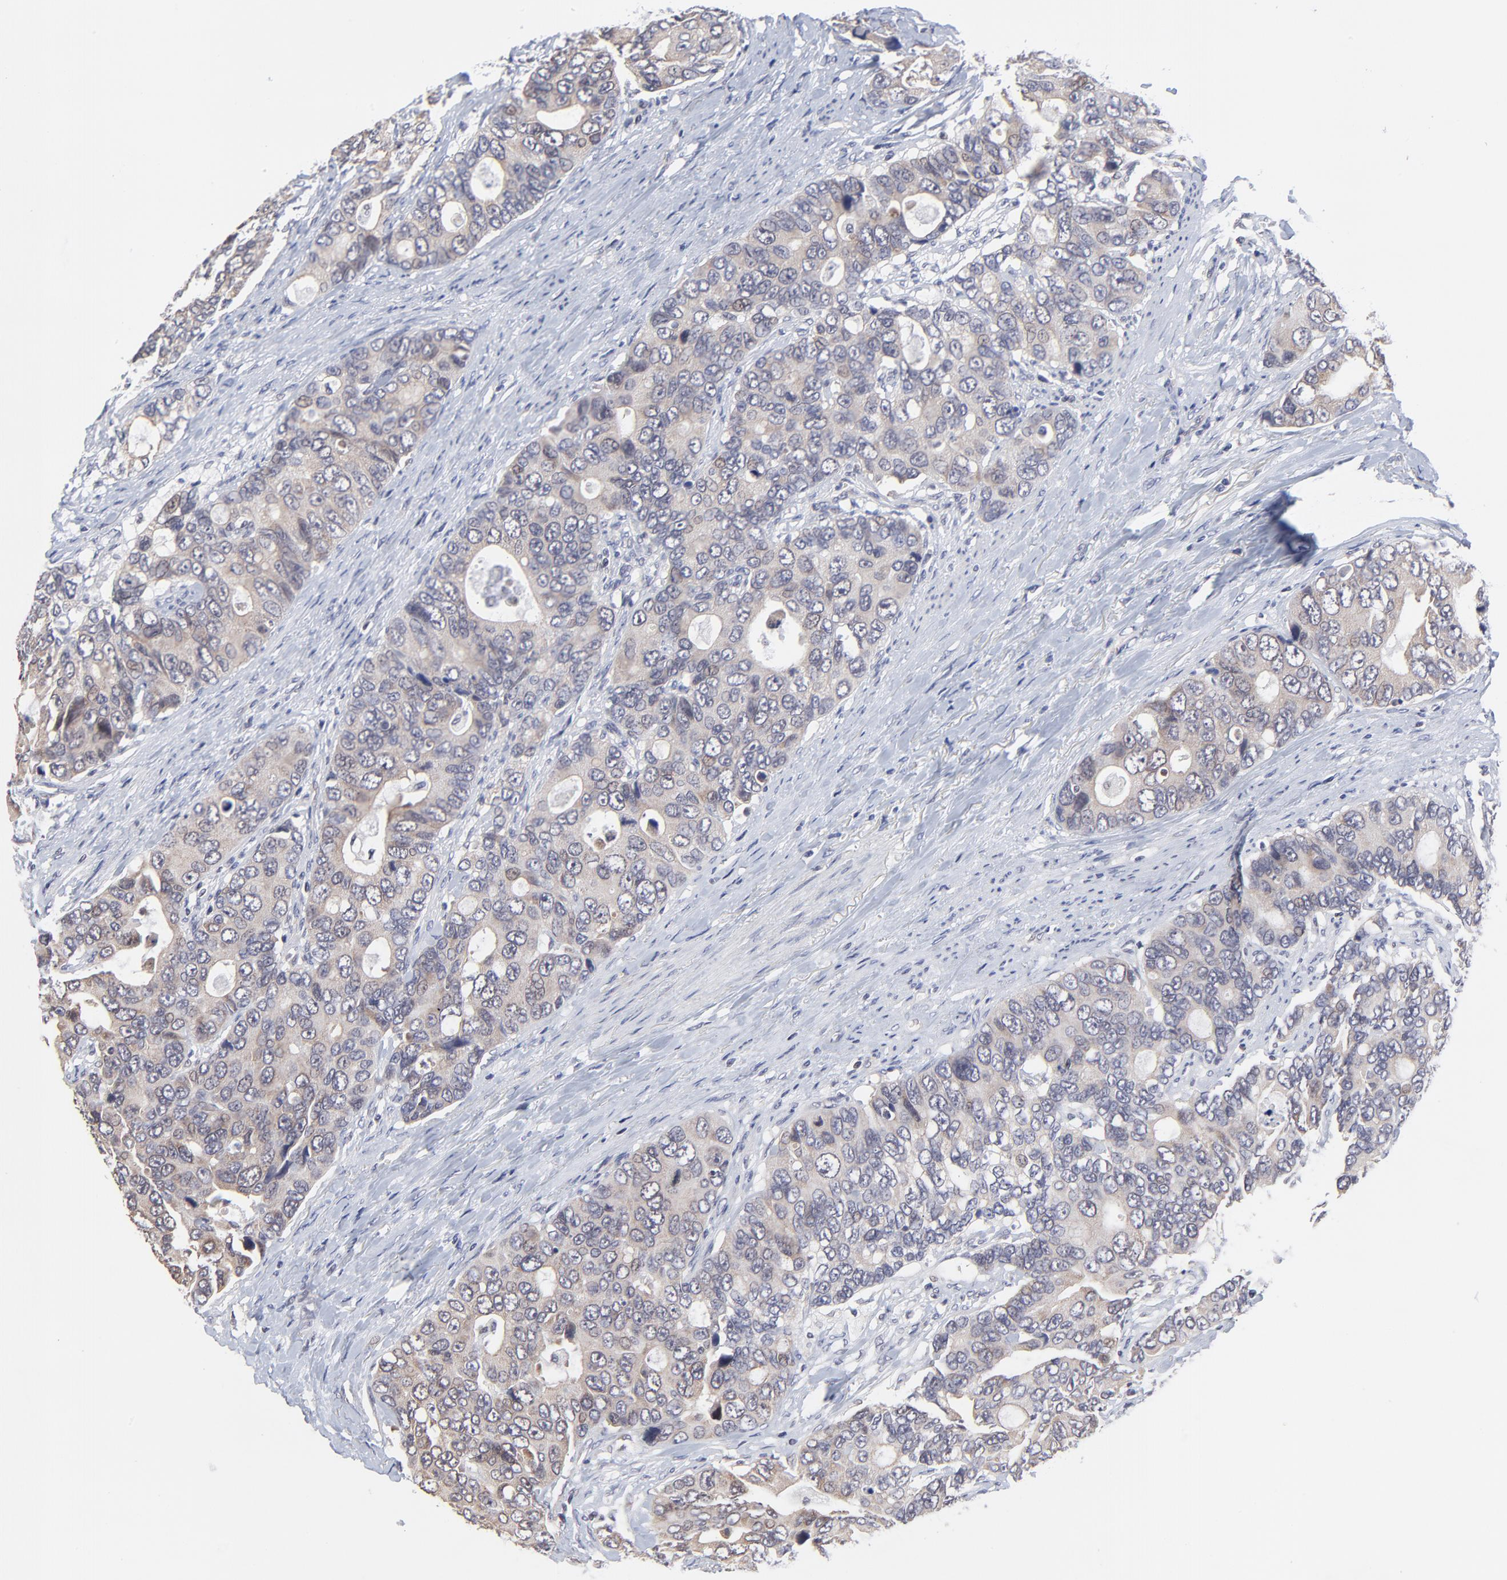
{"staining": {"intensity": "weak", "quantity": ">75%", "location": "cytoplasmic/membranous"}, "tissue": "colorectal cancer", "cell_type": "Tumor cells", "image_type": "cancer", "snomed": [{"axis": "morphology", "description": "Adenocarcinoma, NOS"}, {"axis": "topography", "description": "Rectum"}], "caption": "This image displays colorectal cancer (adenocarcinoma) stained with immunohistochemistry to label a protein in brown. The cytoplasmic/membranous of tumor cells show weak positivity for the protein. Nuclei are counter-stained blue.", "gene": "FBXO8", "patient": {"sex": "female", "age": 67}}